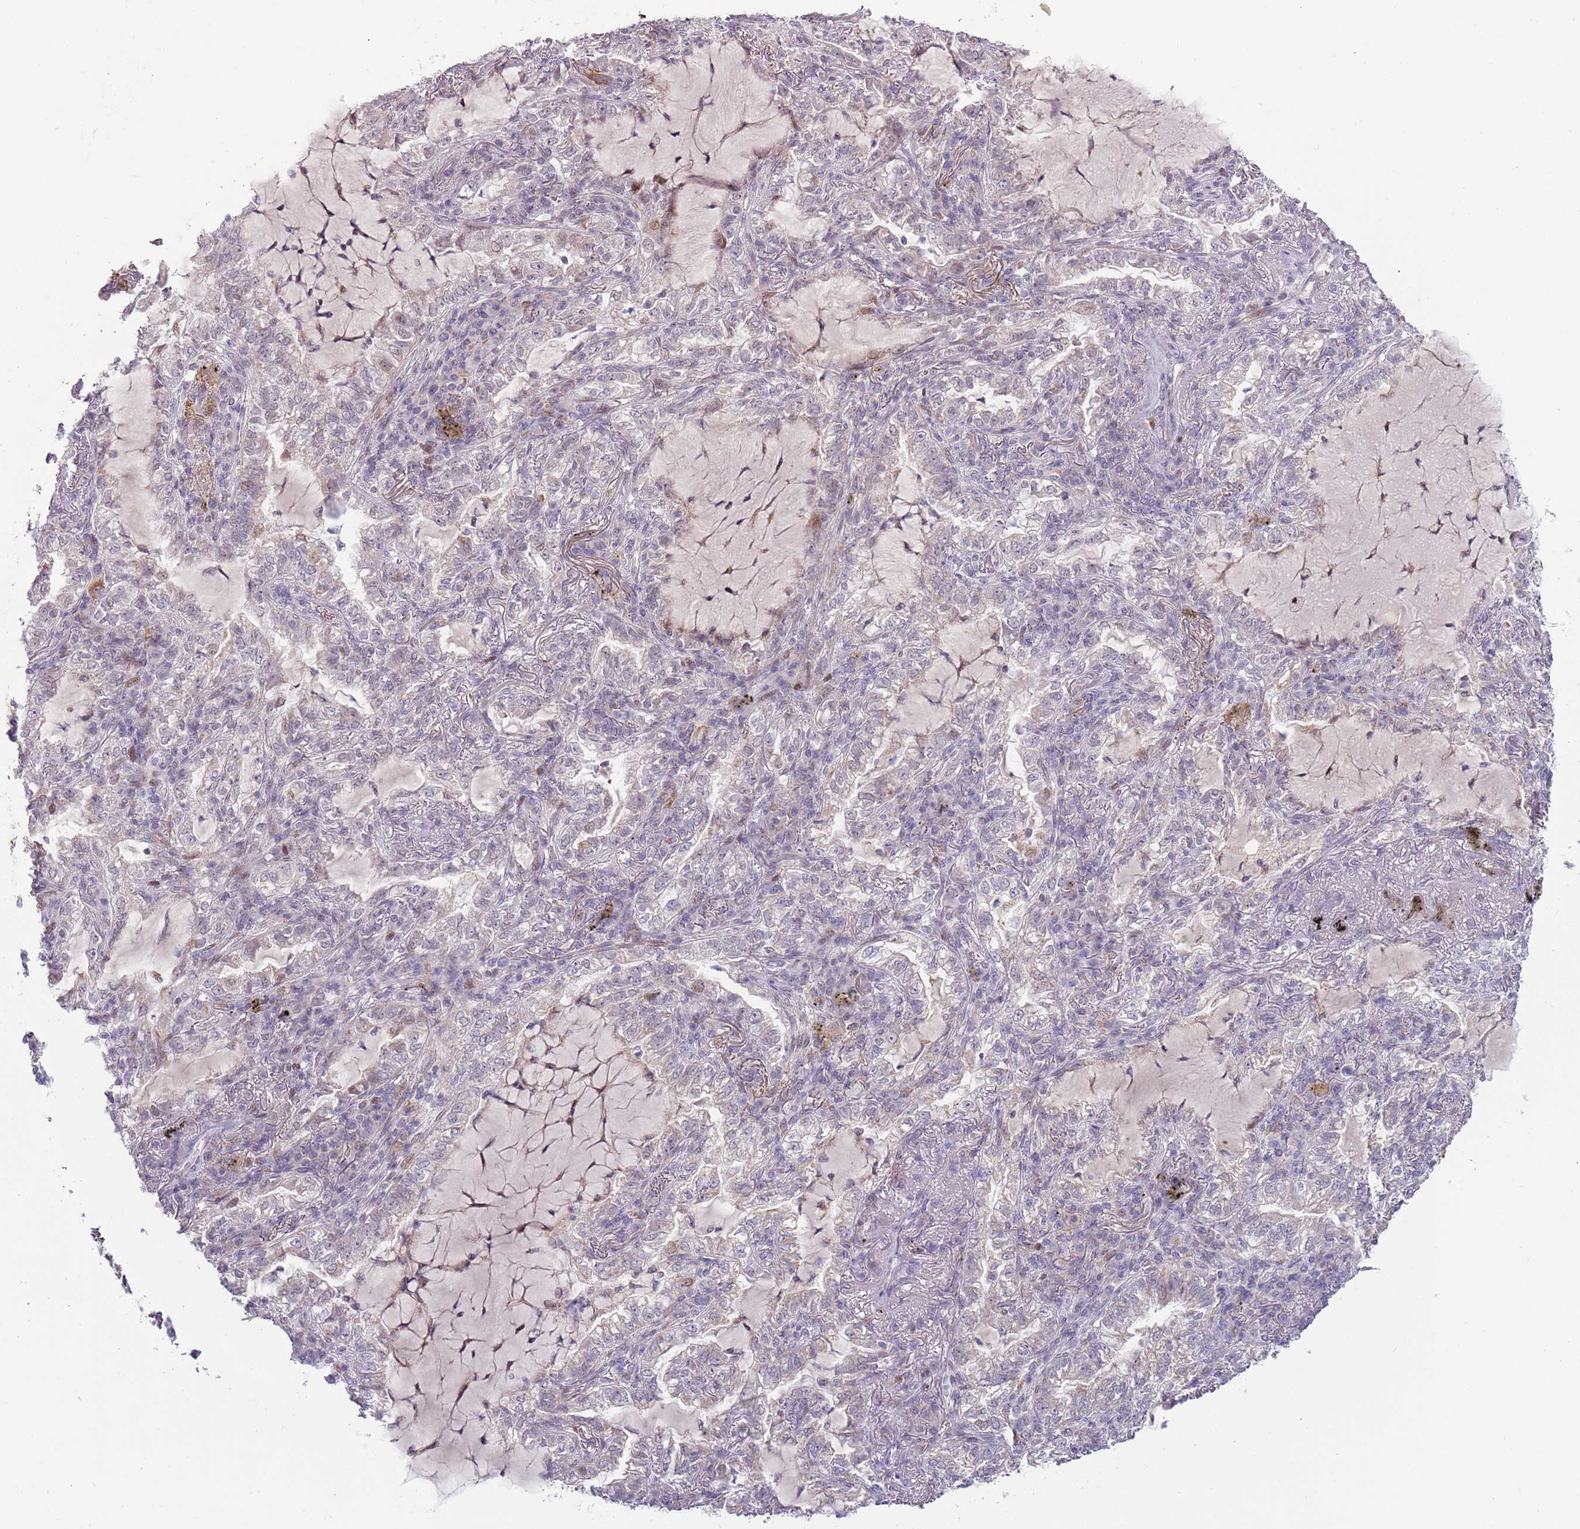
{"staining": {"intensity": "negative", "quantity": "none", "location": "none"}, "tissue": "lung cancer", "cell_type": "Tumor cells", "image_type": "cancer", "snomed": [{"axis": "morphology", "description": "Adenocarcinoma, NOS"}, {"axis": "topography", "description": "Lung"}], "caption": "Micrograph shows no protein expression in tumor cells of adenocarcinoma (lung) tissue.", "gene": "MLLT11", "patient": {"sex": "female", "age": 73}}